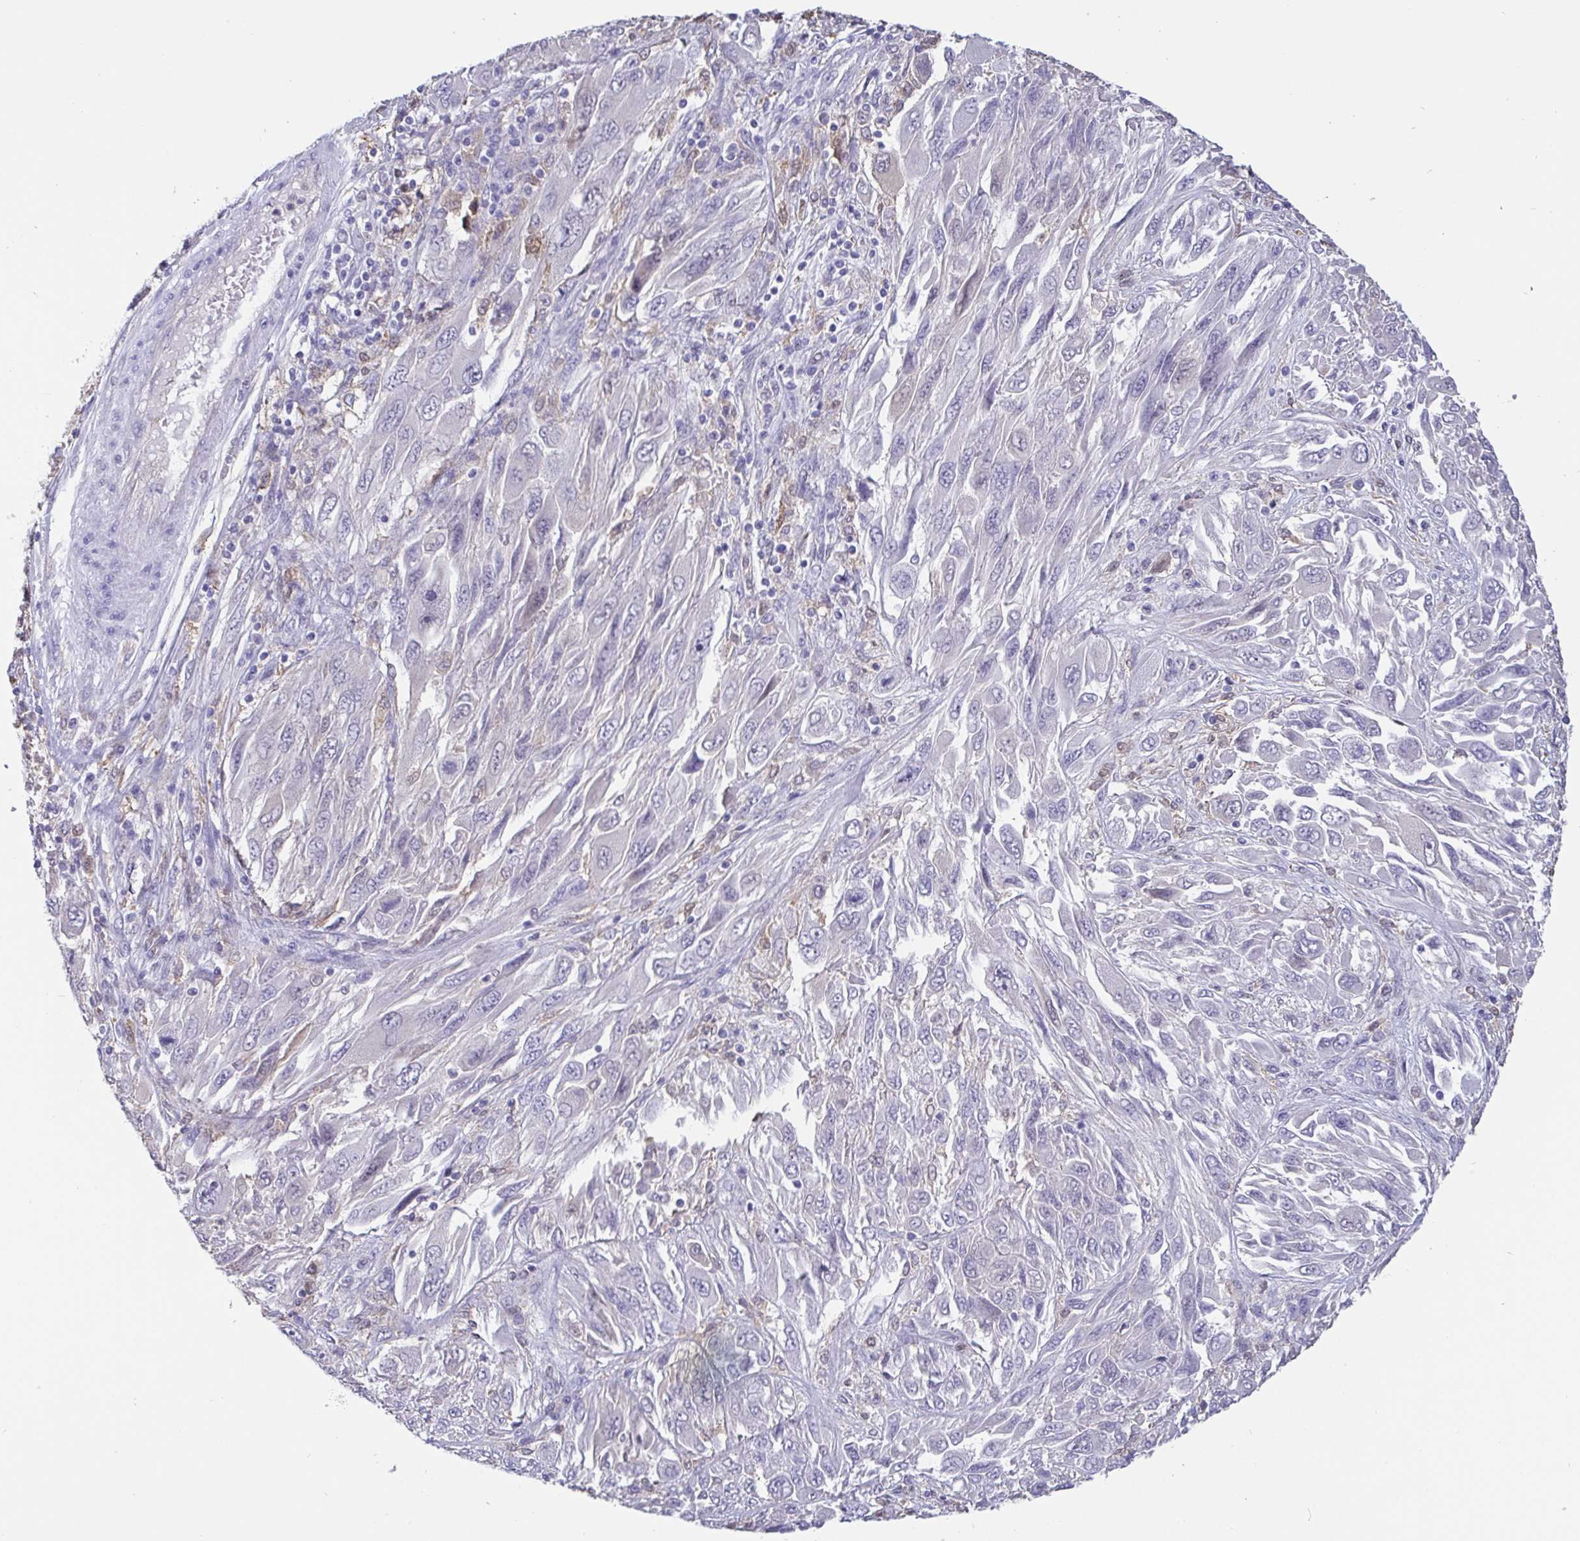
{"staining": {"intensity": "negative", "quantity": "none", "location": "none"}, "tissue": "melanoma", "cell_type": "Tumor cells", "image_type": "cancer", "snomed": [{"axis": "morphology", "description": "Malignant melanoma, NOS"}, {"axis": "topography", "description": "Skin"}], "caption": "The micrograph shows no significant staining in tumor cells of melanoma.", "gene": "IDH1", "patient": {"sex": "female", "age": 91}}